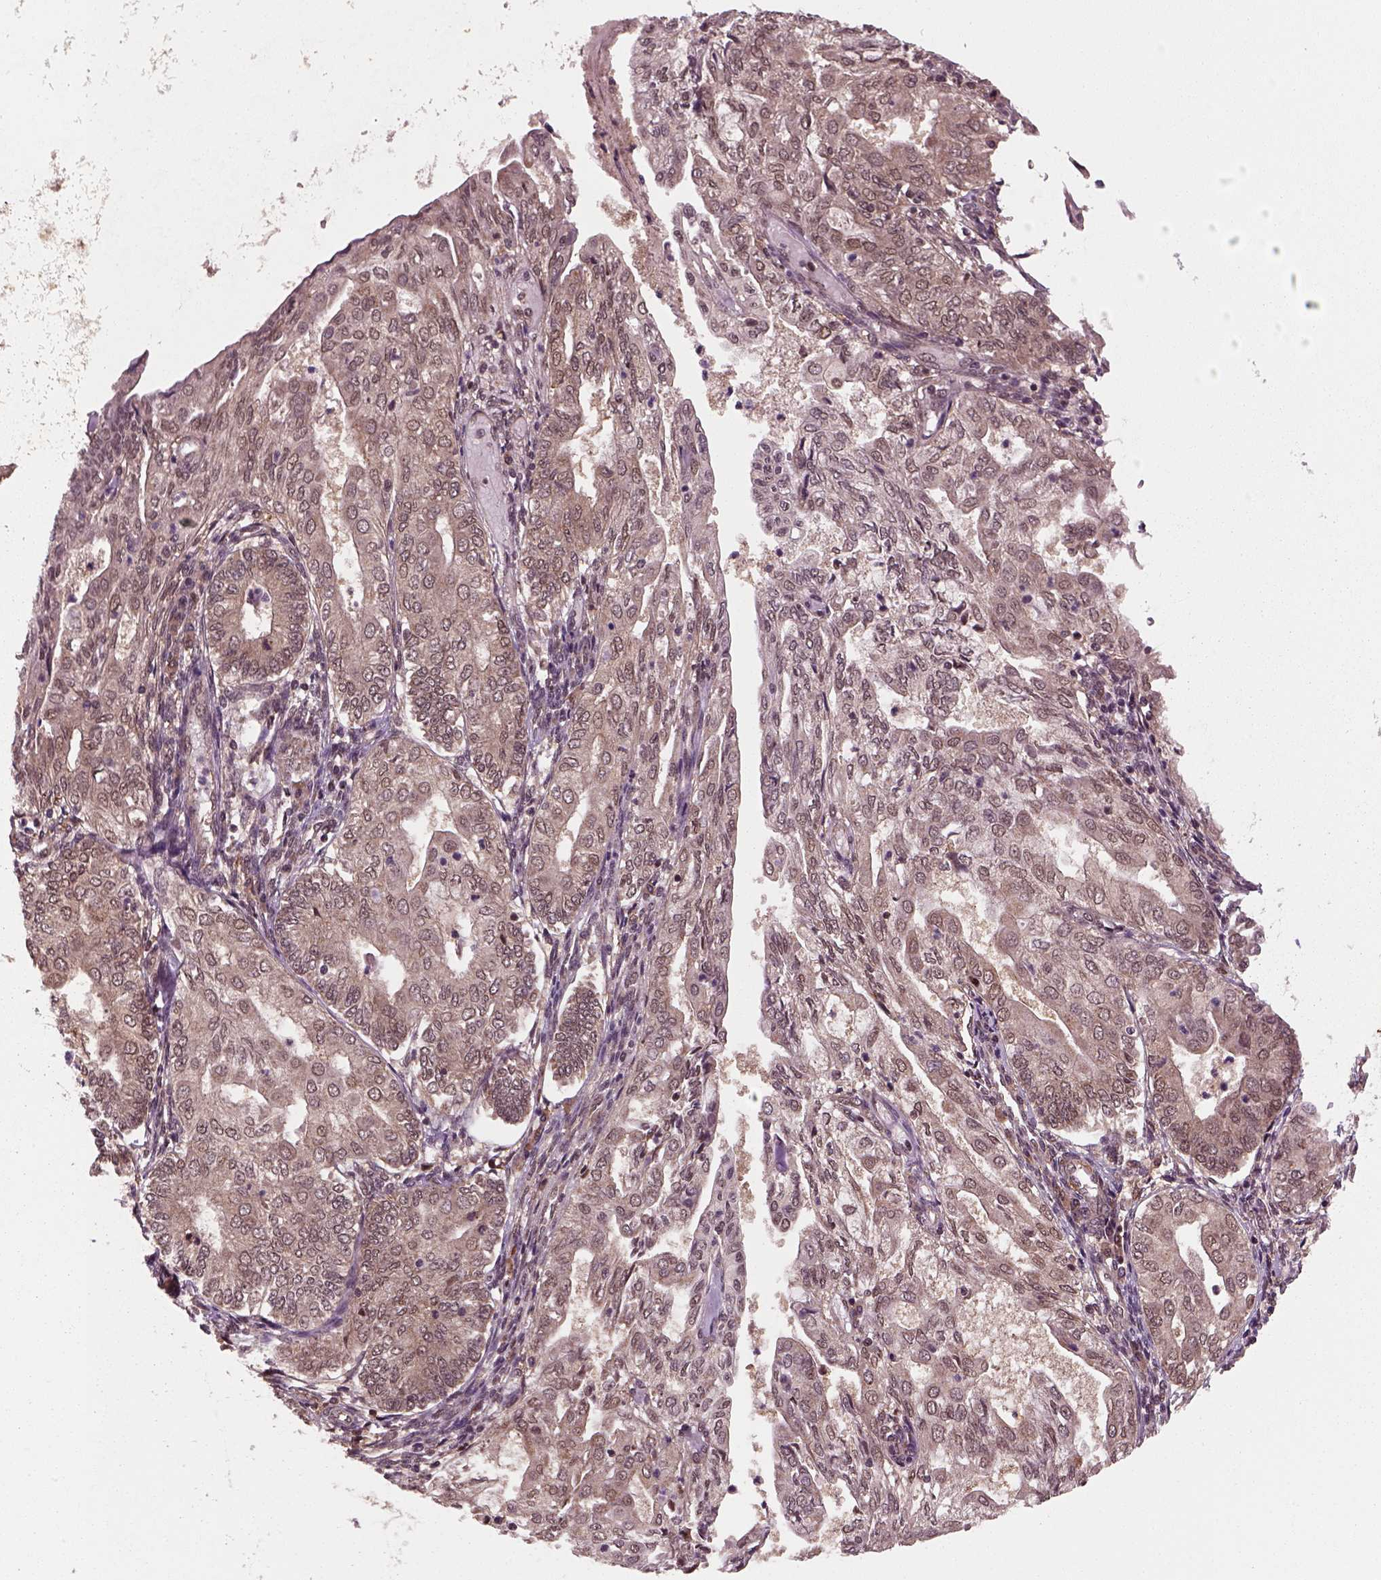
{"staining": {"intensity": "moderate", "quantity": "<25%", "location": "cytoplasmic/membranous"}, "tissue": "endometrial cancer", "cell_type": "Tumor cells", "image_type": "cancer", "snomed": [{"axis": "morphology", "description": "Adenocarcinoma, NOS"}, {"axis": "topography", "description": "Endometrium"}], "caption": "Immunohistochemical staining of human endometrial cancer (adenocarcinoma) displays low levels of moderate cytoplasmic/membranous expression in about <25% of tumor cells.", "gene": "NUDT9", "patient": {"sex": "female", "age": 68}}